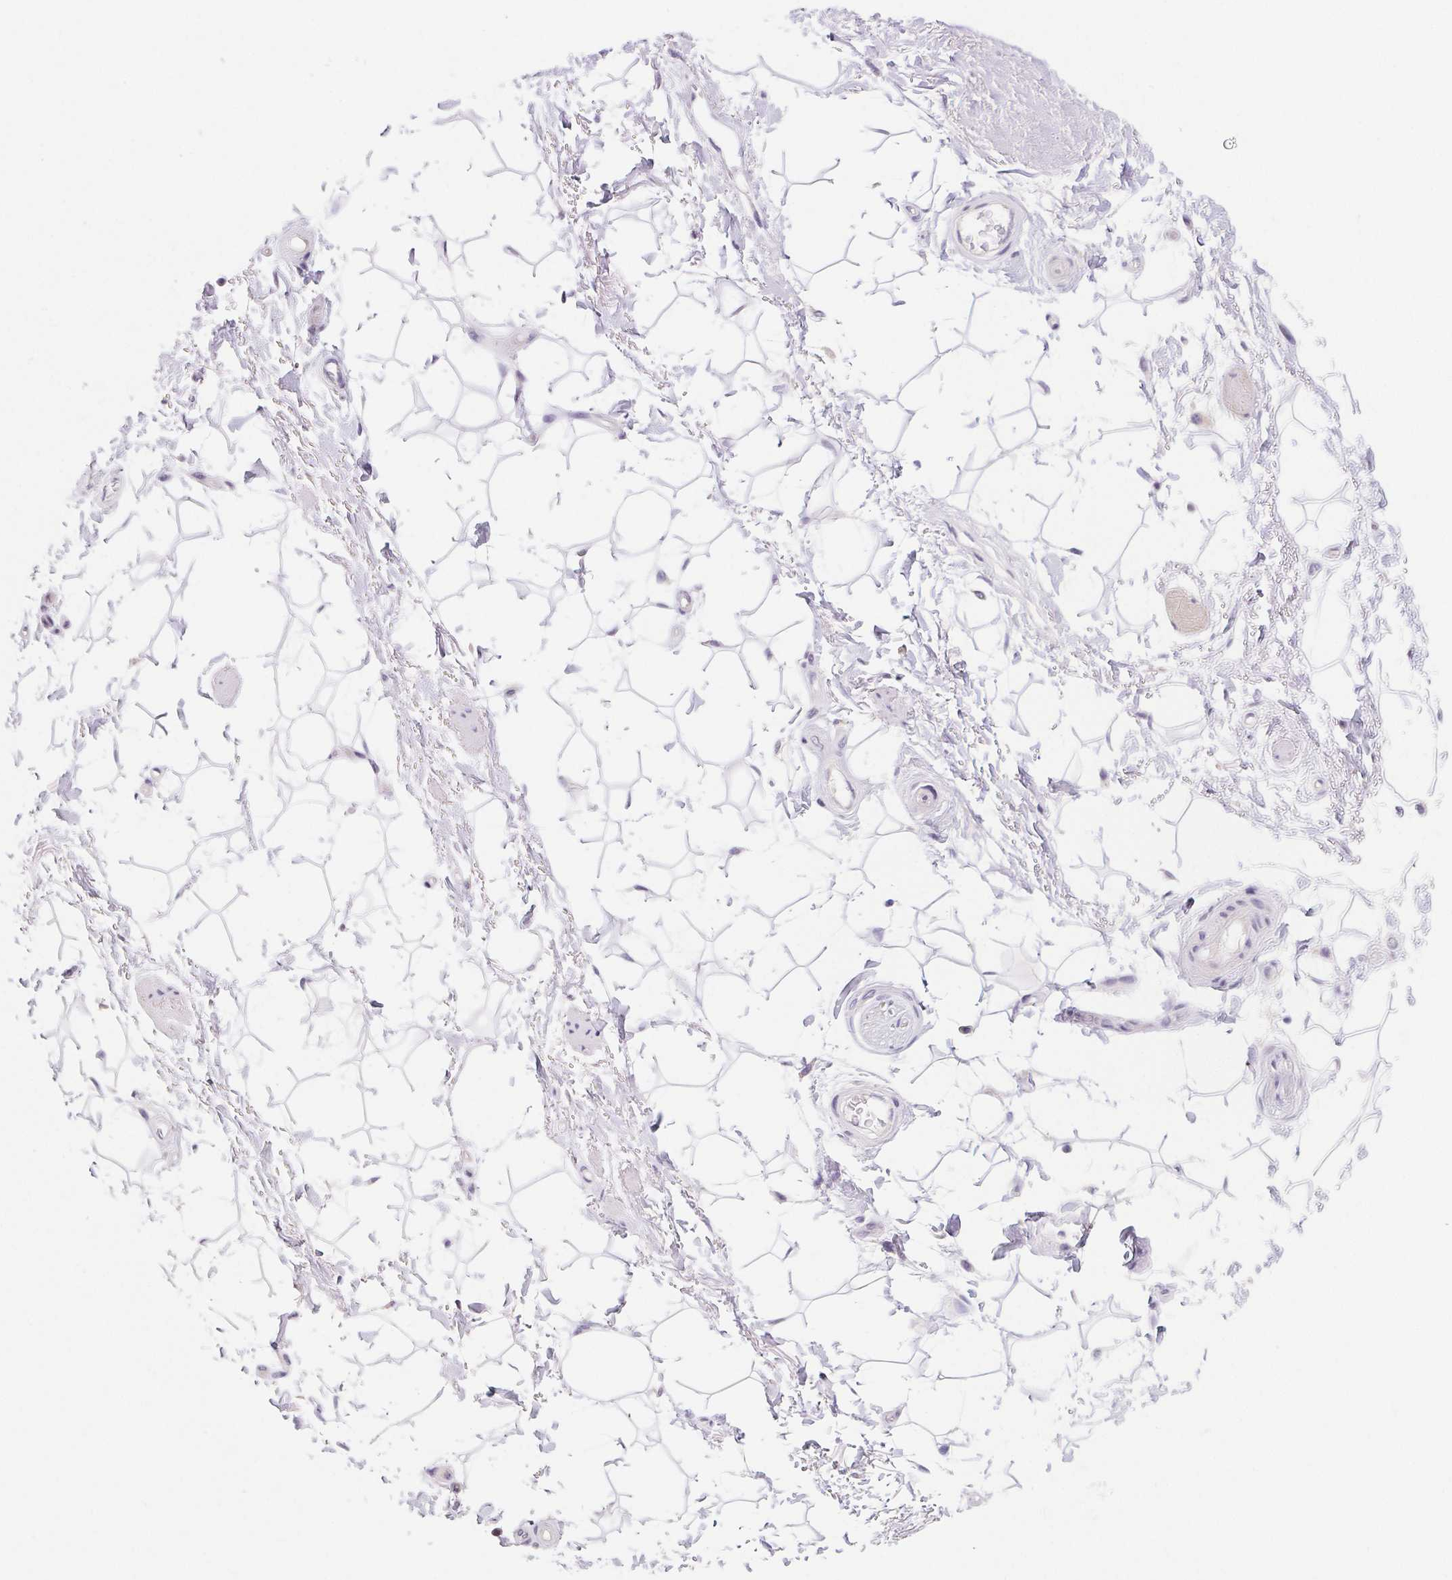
{"staining": {"intensity": "negative", "quantity": "none", "location": "none"}, "tissue": "adipose tissue", "cell_type": "Adipocytes", "image_type": "normal", "snomed": [{"axis": "morphology", "description": "Normal tissue, NOS"}, {"axis": "topography", "description": "Anal"}, {"axis": "topography", "description": "Peripheral nerve tissue"}], "caption": "Photomicrograph shows no significant protein expression in adipocytes of benign adipose tissue.", "gene": "CTNND2", "patient": {"sex": "male", "age": 51}}